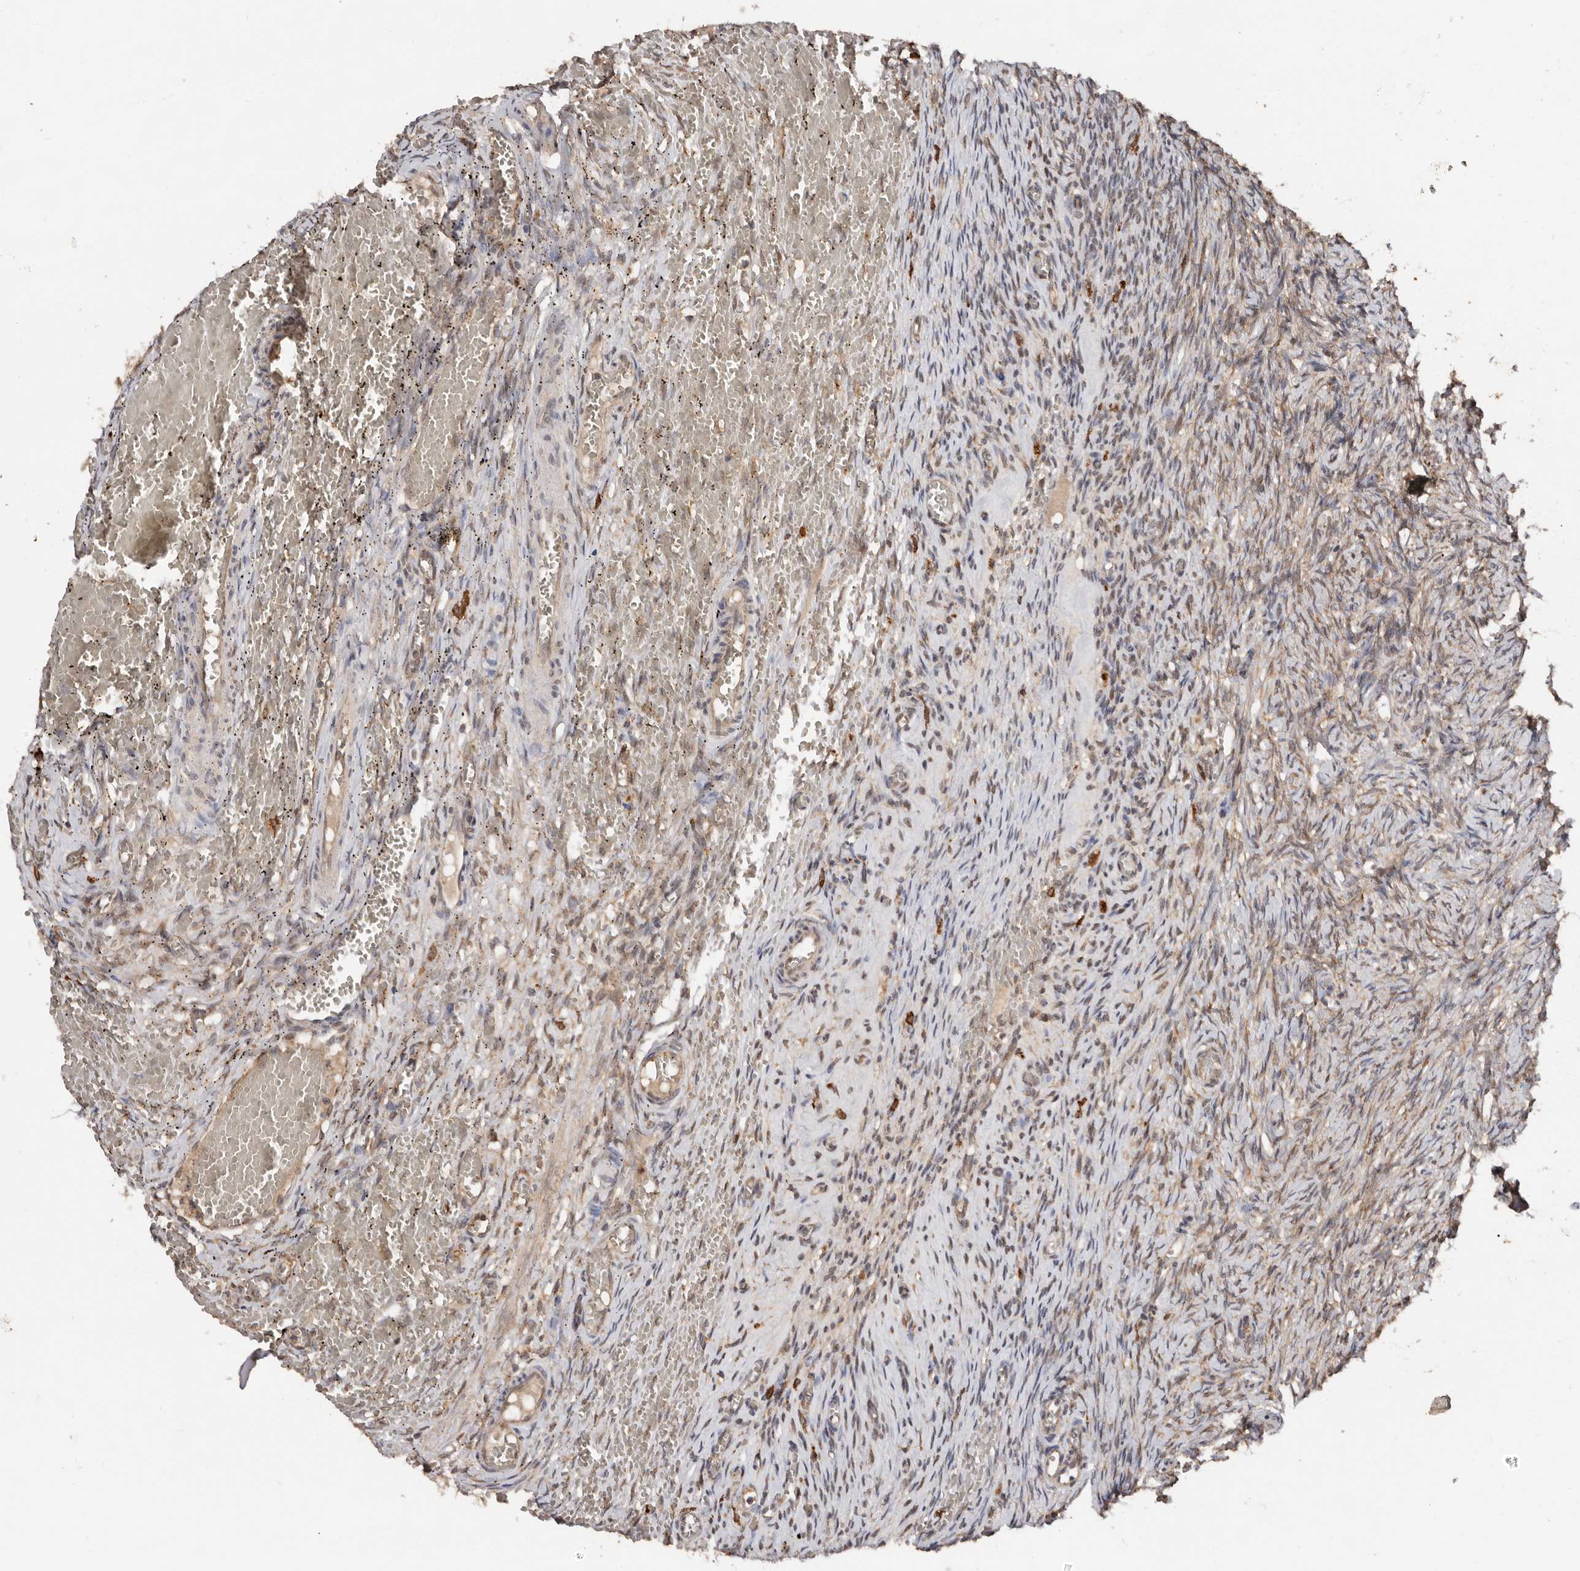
{"staining": {"intensity": "strong", "quantity": ">75%", "location": "cytoplasmic/membranous"}, "tissue": "ovary", "cell_type": "Follicle cells", "image_type": "normal", "snomed": [{"axis": "morphology", "description": "Adenocarcinoma, NOS"}, {"axis": "topography", "description": "Endometrium"}], "caption": "Immunohistochemistry (DAB (3,3'-diaminobenzidine)) staining of benign ovary exhibits strong cytoplasmic/membranous protein expression in approximately >75% of follicle cells.", "gene": "RSPO2", "patient": {"sex": "female", "age": 32}}